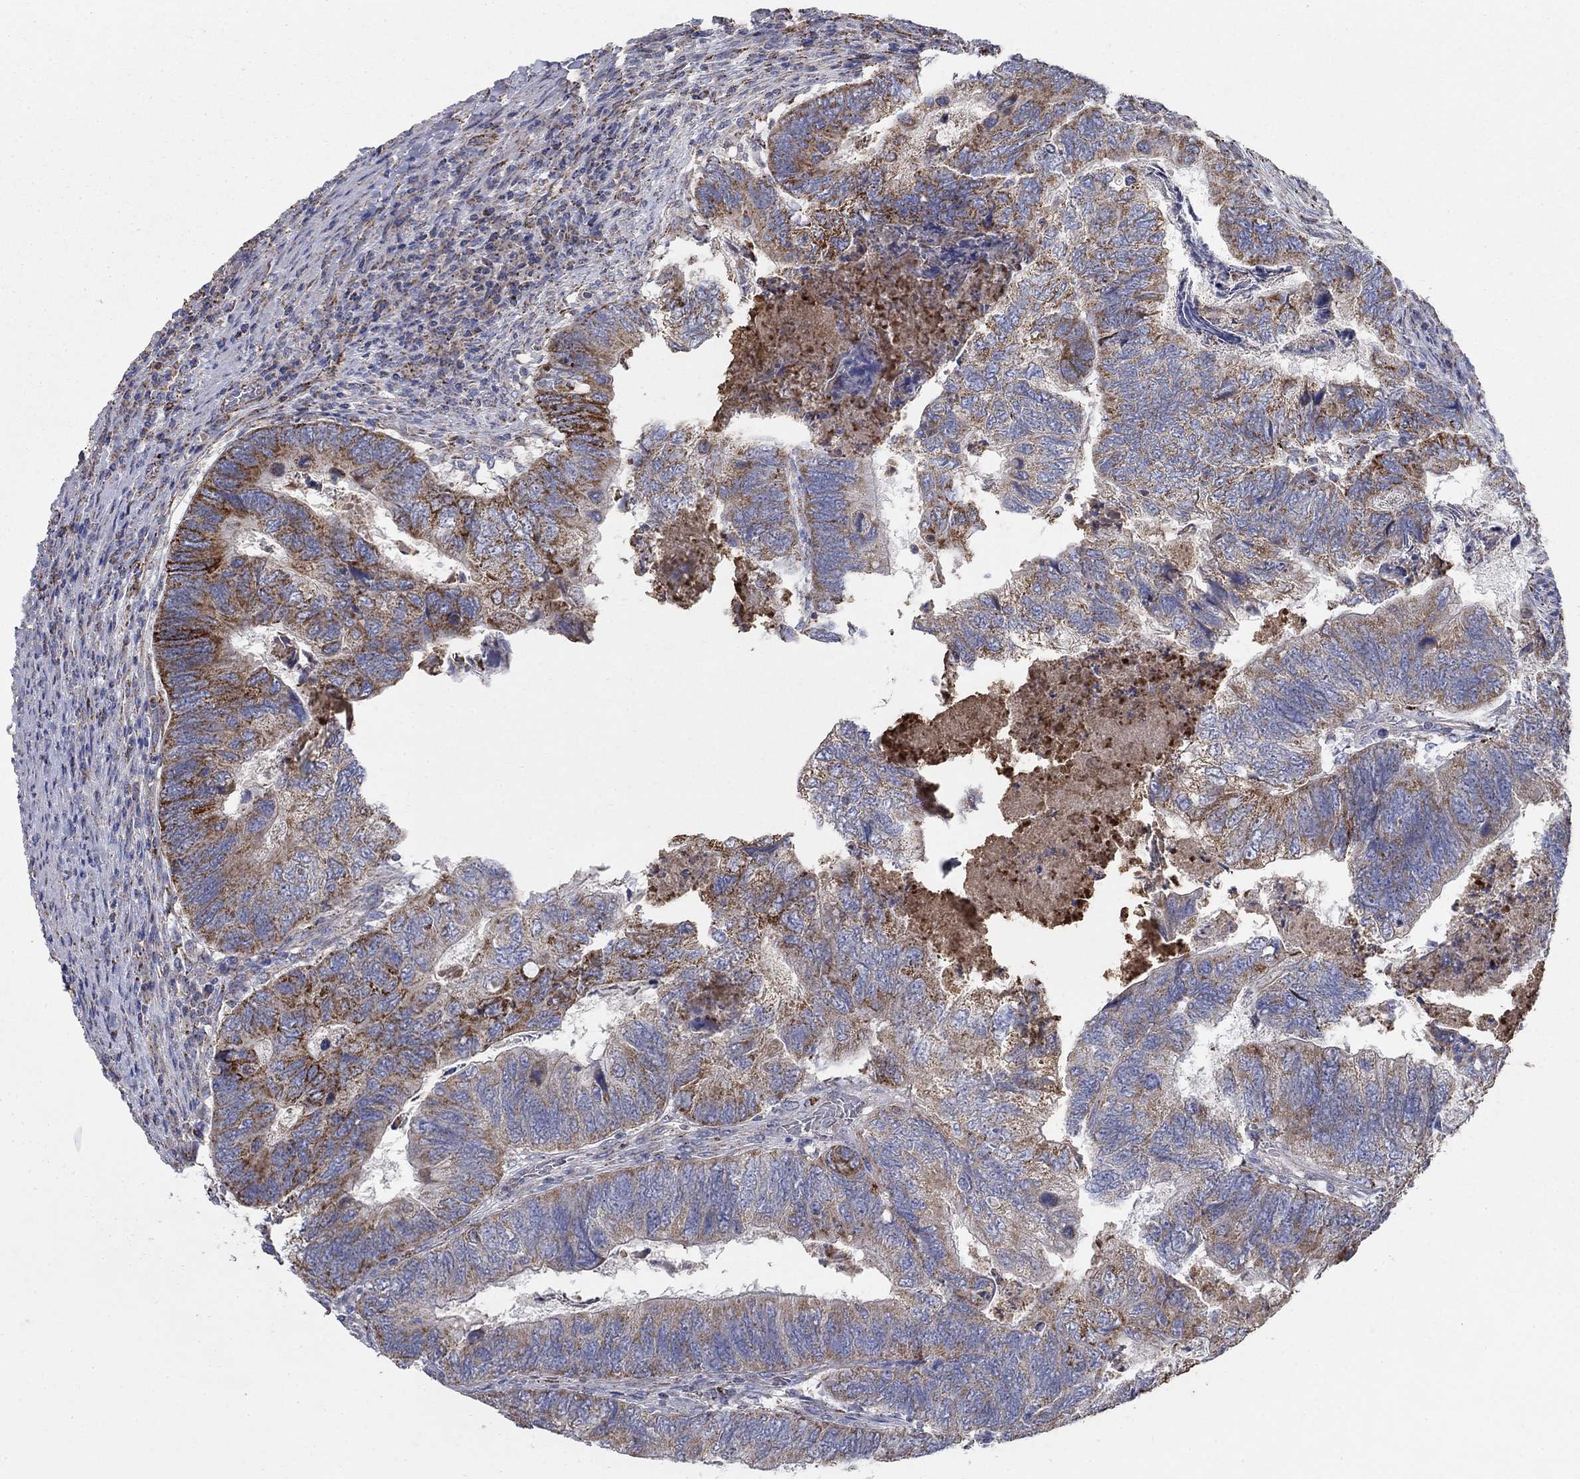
{"staining": {"intensity": "strong", "quantity": "<25%", "location": "cytoplasmic/membranous"}, "tissue": "colorectal cancer", "cell_type": "Tumor cells", "image_type": "cancer", "snomed": [{"axis": "morphology", "description": "Adenocarcinoma, NOS"}, {"axis": "topography", "description": "Colon"}], "caption": "Protein staining exhibits strong cytoplasmic/membranous expression in about <25% of tumor cells in adenocarcinoma (colorectal).", "gene": "PNPLA2", "patient": {"sex": "female", "age": 67}}